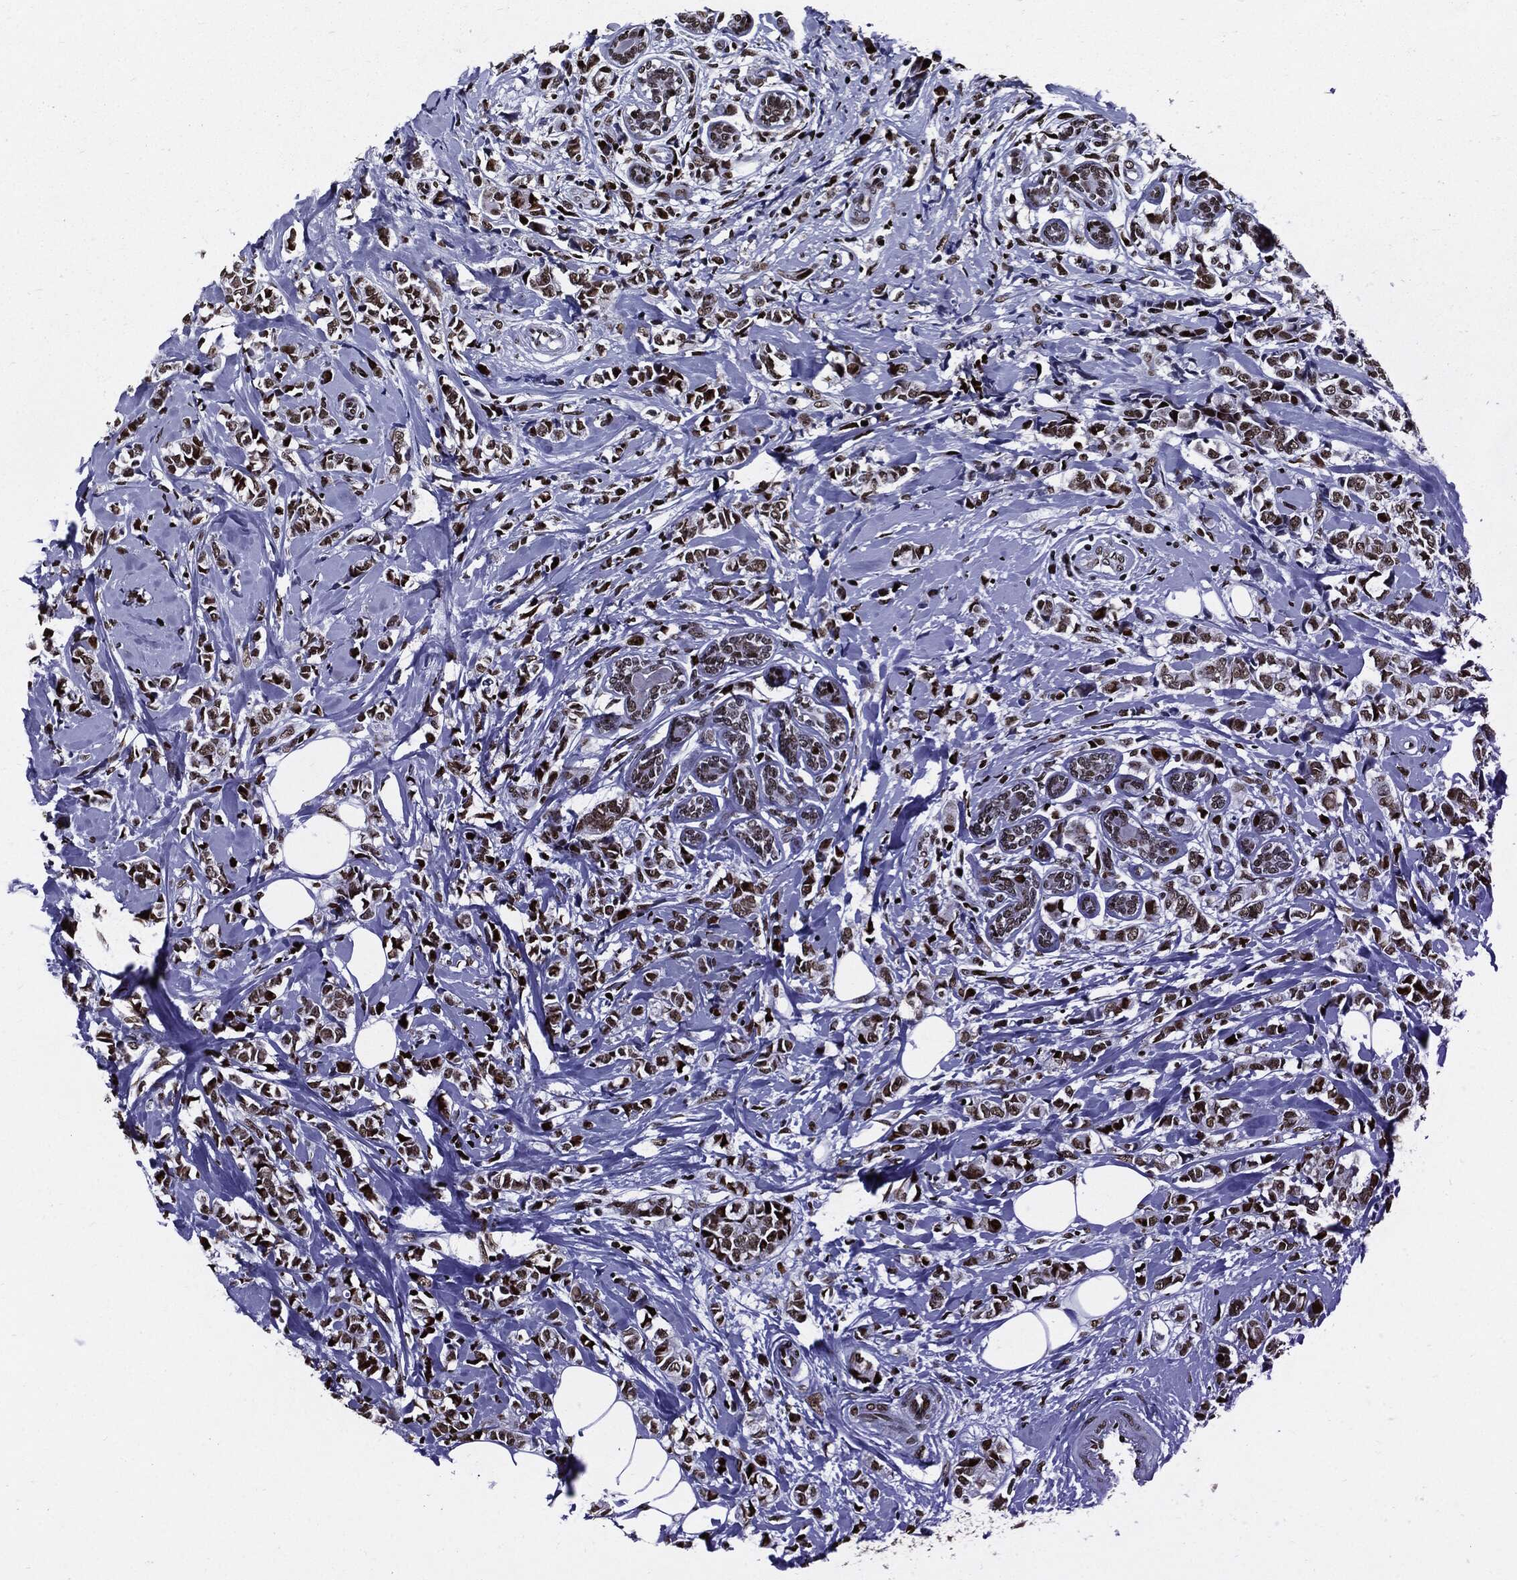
{"staining": {"intensity": "strong", "quantity": ">75%", "location": "nuclear"}, "tissue": "breast cancer", "cell_type": "Tumor cells", "image_type": "cancer", "snomed": [{"axis": "morphology", "description": "Normal tissue, NOS"}, {"axis": "morphology", "description": "Duct carcinoma"}, {"axis": "topography", "description": "Breast"}], "caption": "A brown stain shows strong nuclear positivity of a protein in human invasive ductal carcinoma (breast) tumor cells. The staining was performed using DAB (3,3'-diaminobenzidine), with brown indicating positive protein expression. Nuclei are stained blue with hematoxylin.", "gene": "ZFP91", "patient": {"sex": "female", "age": 44}}